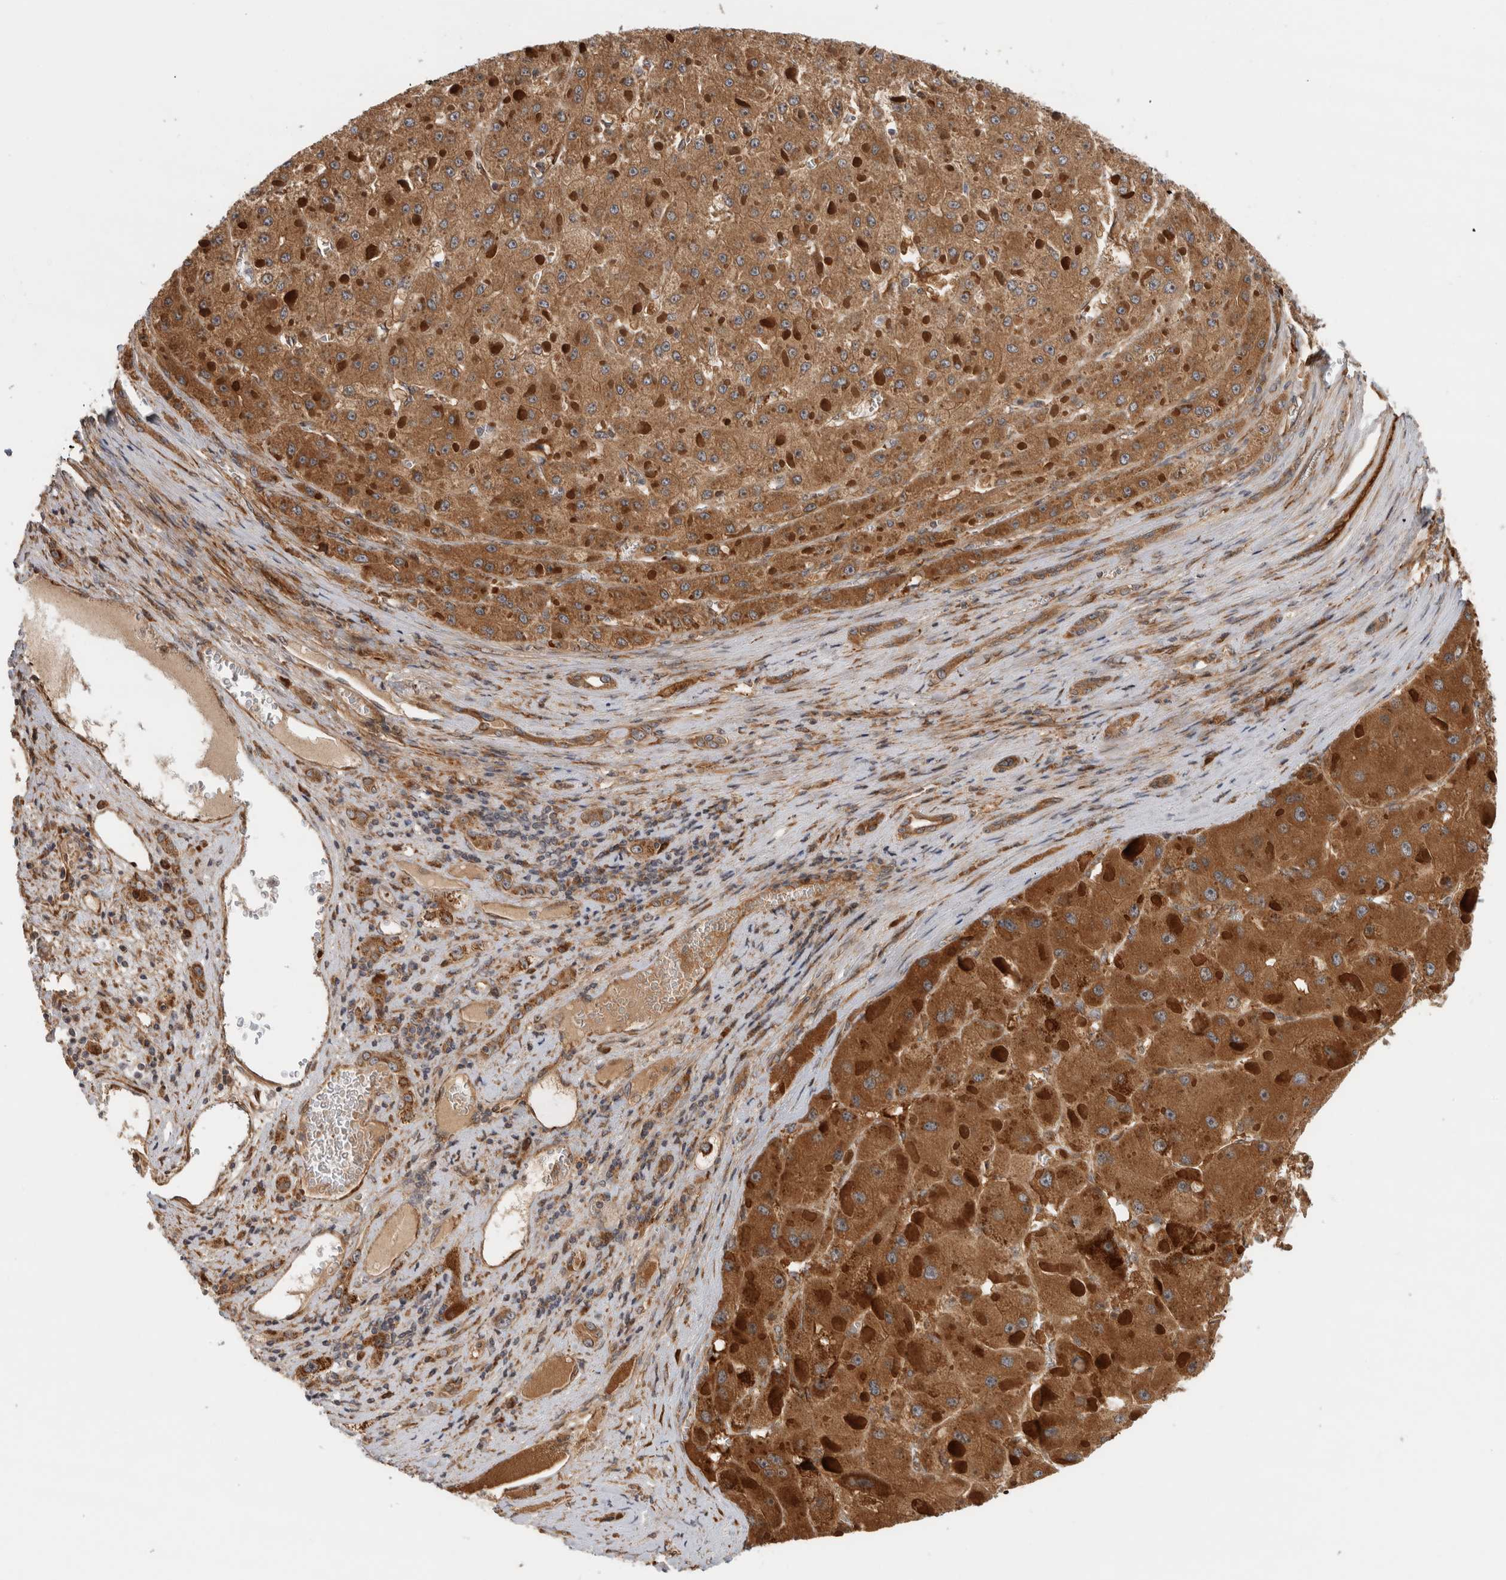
{"staining": {"intensity": "strong", "quantity": ">75%", "location": "cytoplasmic/membranous"}, "tissue": "liver cancer", "cell_type": "Tumor cells", "image_type": "cancer", "snomed": [{"axis": "morphology", "description": "Carcinoma, Hepatocellular, NOS"}, {"axis": "topography", "description": "Liver"}], "caption": "Human hepatocellular carcinoma (liver) stained with a brown dye exhibits strong cytoplasmic/membranous positive positivity in about >75% of tumor cells.", "gene": "TUBD1", "patient": {"sex": "female", "age": 73}}